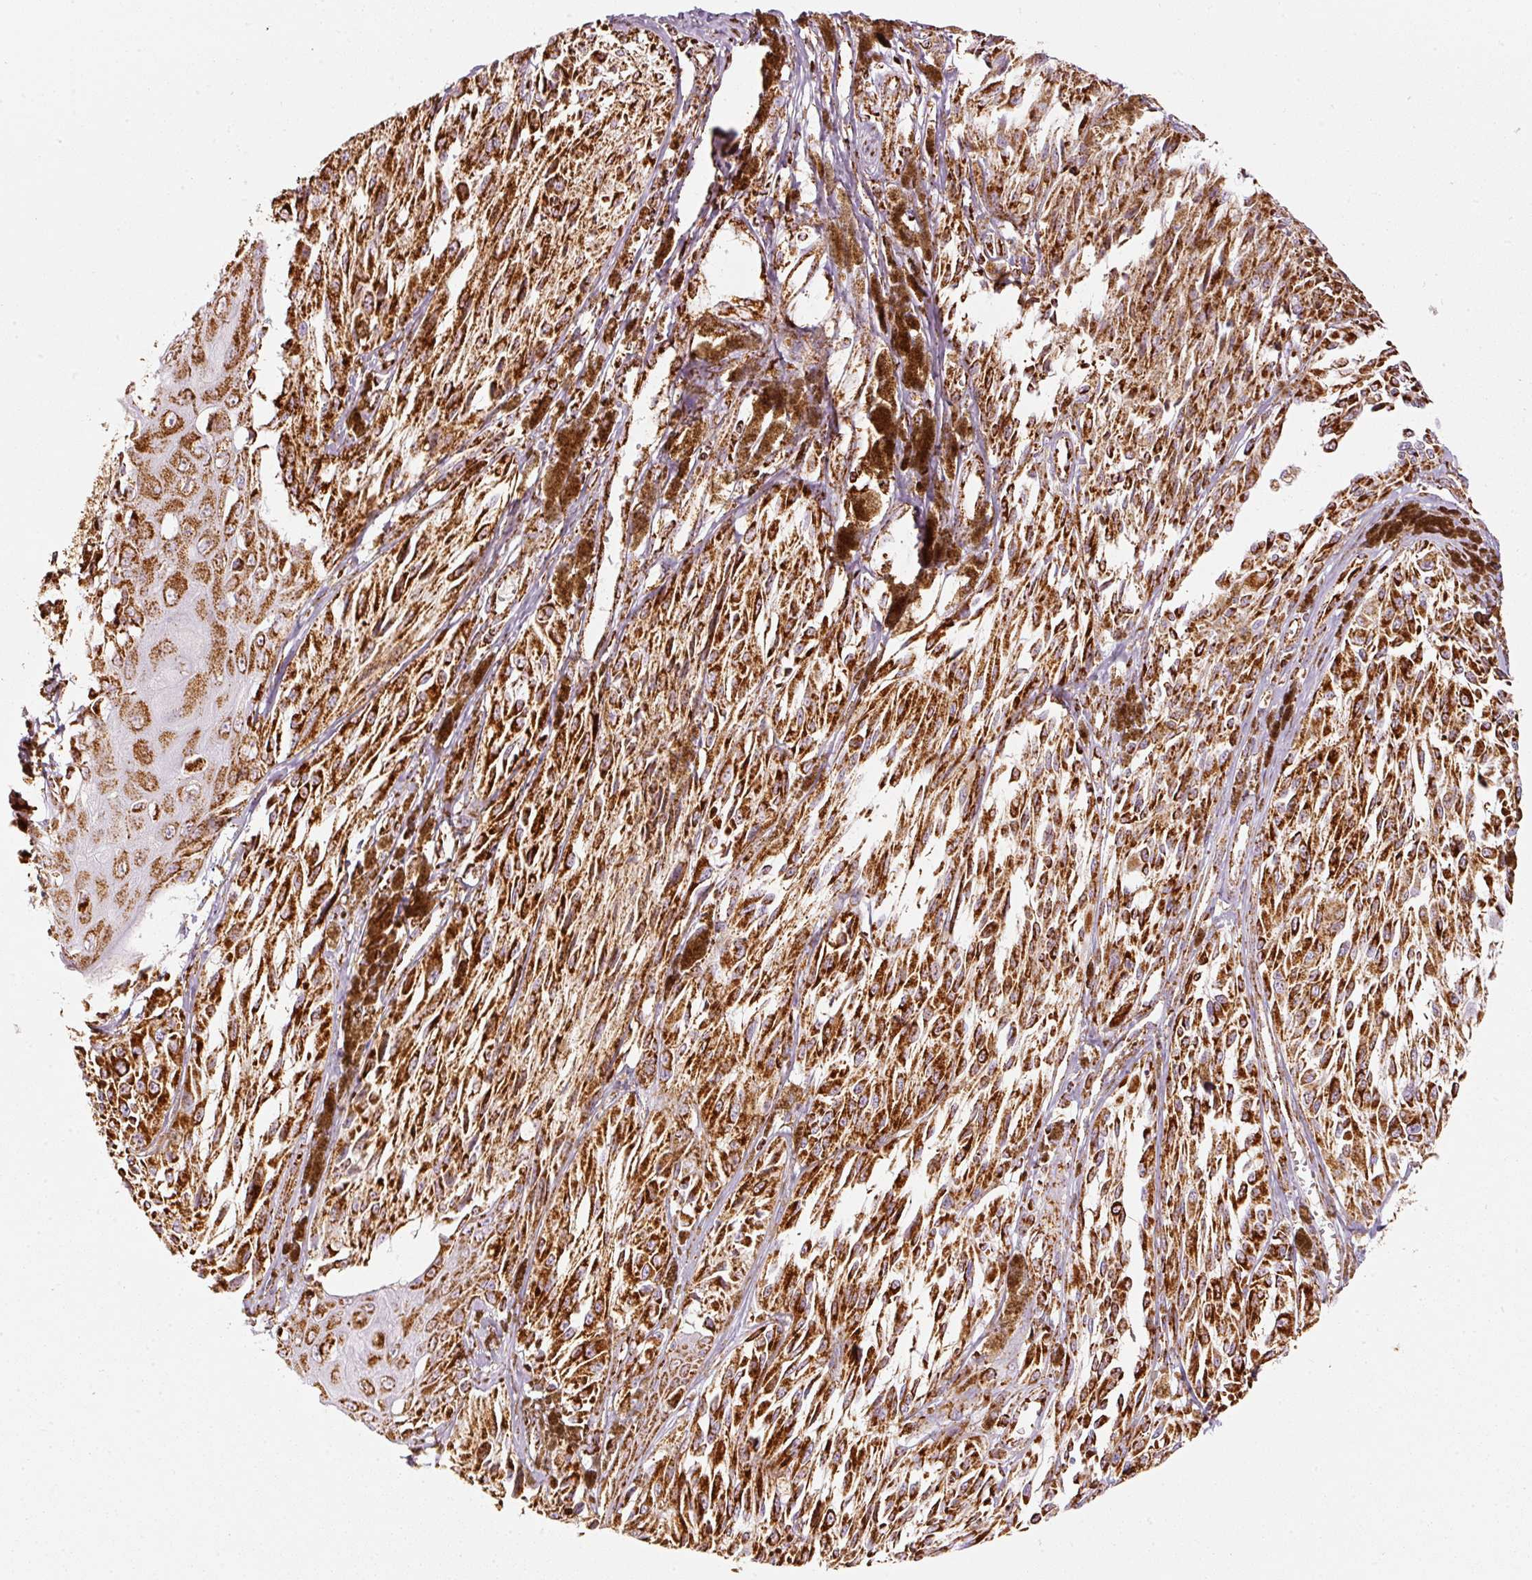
{"staining": {"intensity": "strong", "quantity": ">75%", "location": "cytoplasmic/membranous"}, "tissue": "melanoma", "cell_type": "Tumor cells", "image_type": "cancer", "snomed": [{"axis": "morphology", "description": "Malignant melanoma, NOS"}, {"axis": "topography", "description": "Skin"}], "caption": "Melanoma stained for a protein (brown) exhibits strong cytoplasmic/membranous positive expression in about >75% of tumor cells.", "gene": "MT-CO2", "patient": {"sex": "male", "age": 94}}